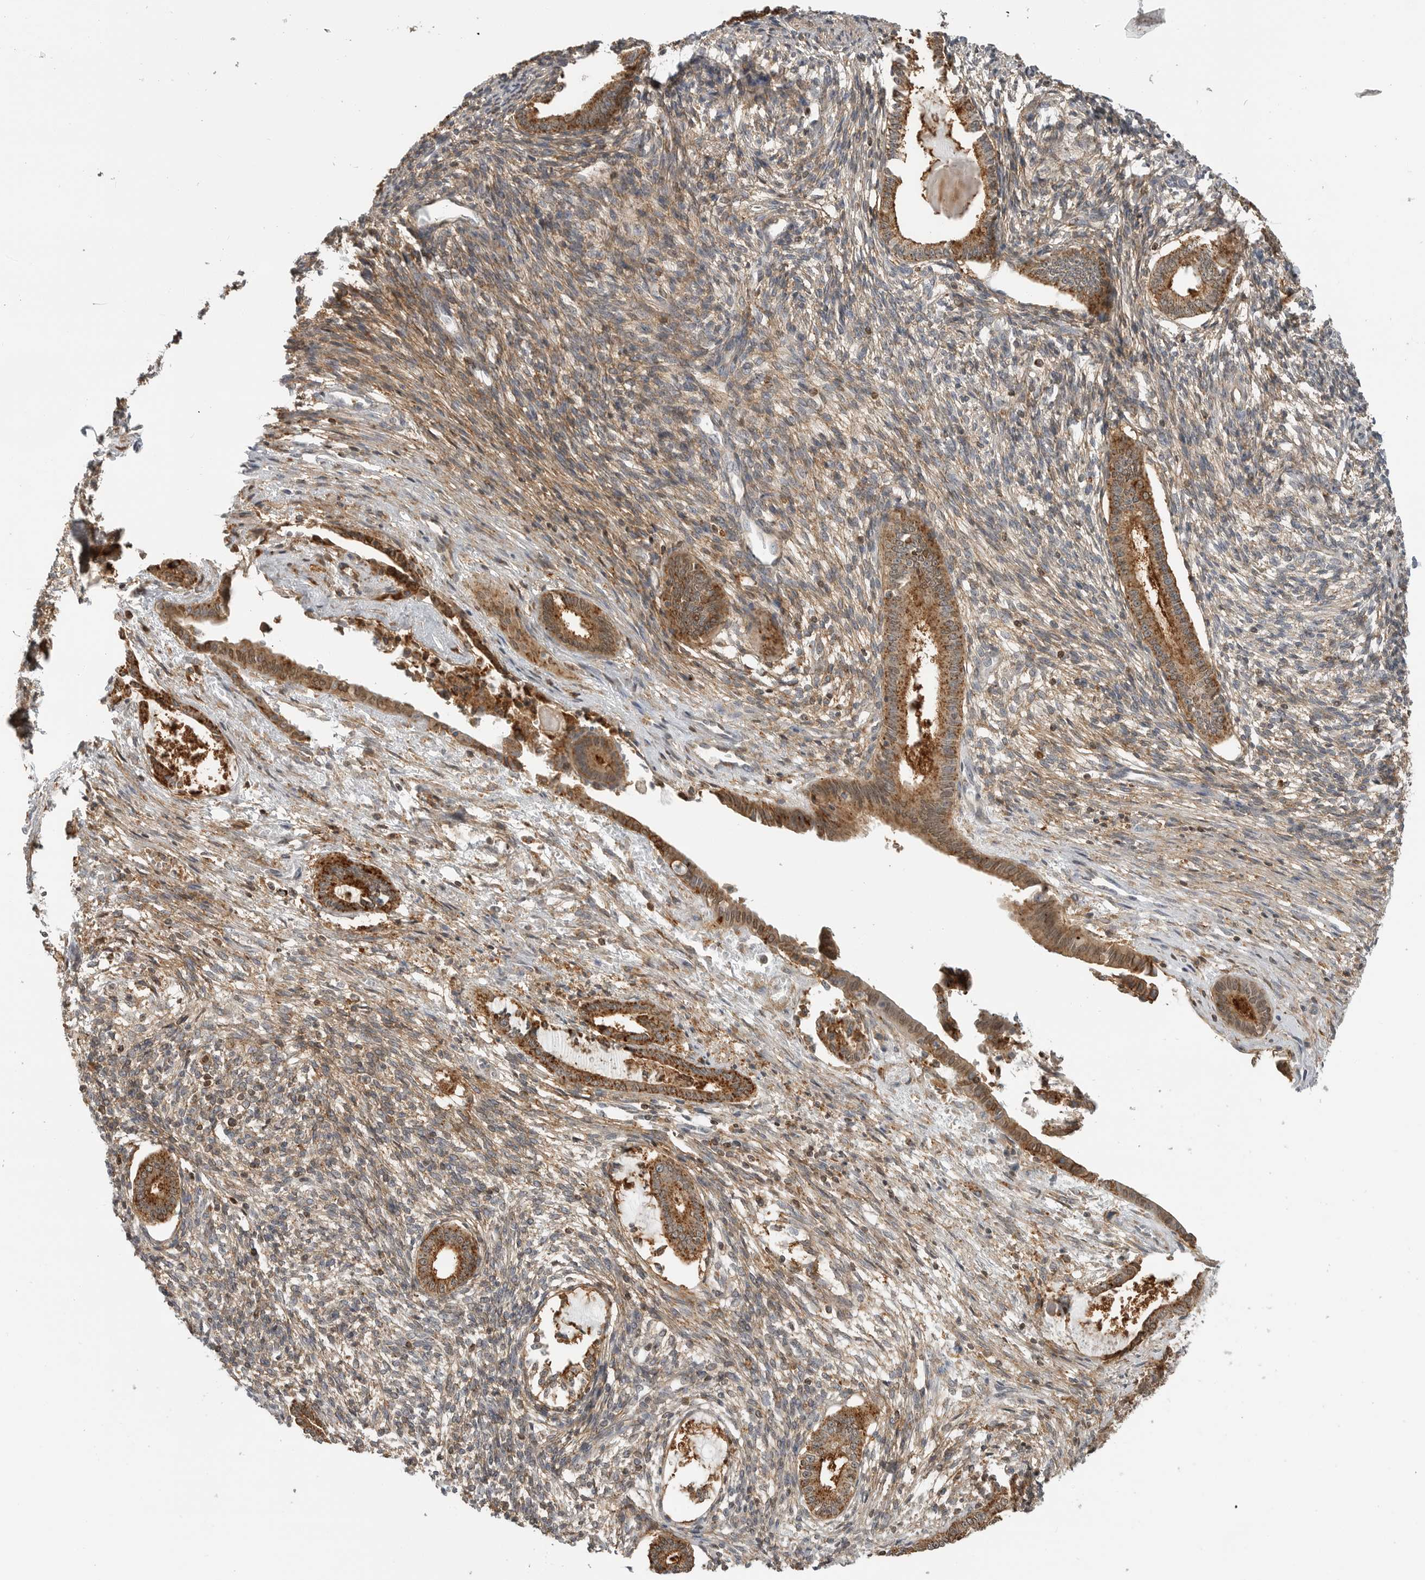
{"staining": {"intensity": "moderate", "quantity": "<25%", "location": "cytoplasmic/membranous"}, "tissue": "endometrium", "cell_type": "Cells in endometrial stroma", "image_type": "normal", "snomed": [{"axis": "morphology", "description": "Normal tissue, NOS"}, {"axis": "topography", "description": "Endometrium"}], "caption": "Immunohistochemical staining of benign endometrium demonstrates low levels of moderate cytoplasmic/membranous expression in about <25% of cells in endometrial stroma. The protein of interest is stained brown, and the nuclei are stained in blue (DAB IHC with brightfield microscopy, high magnification).", "gene": "ANXA11", "patient": {"sex": "female", "age": 56}}